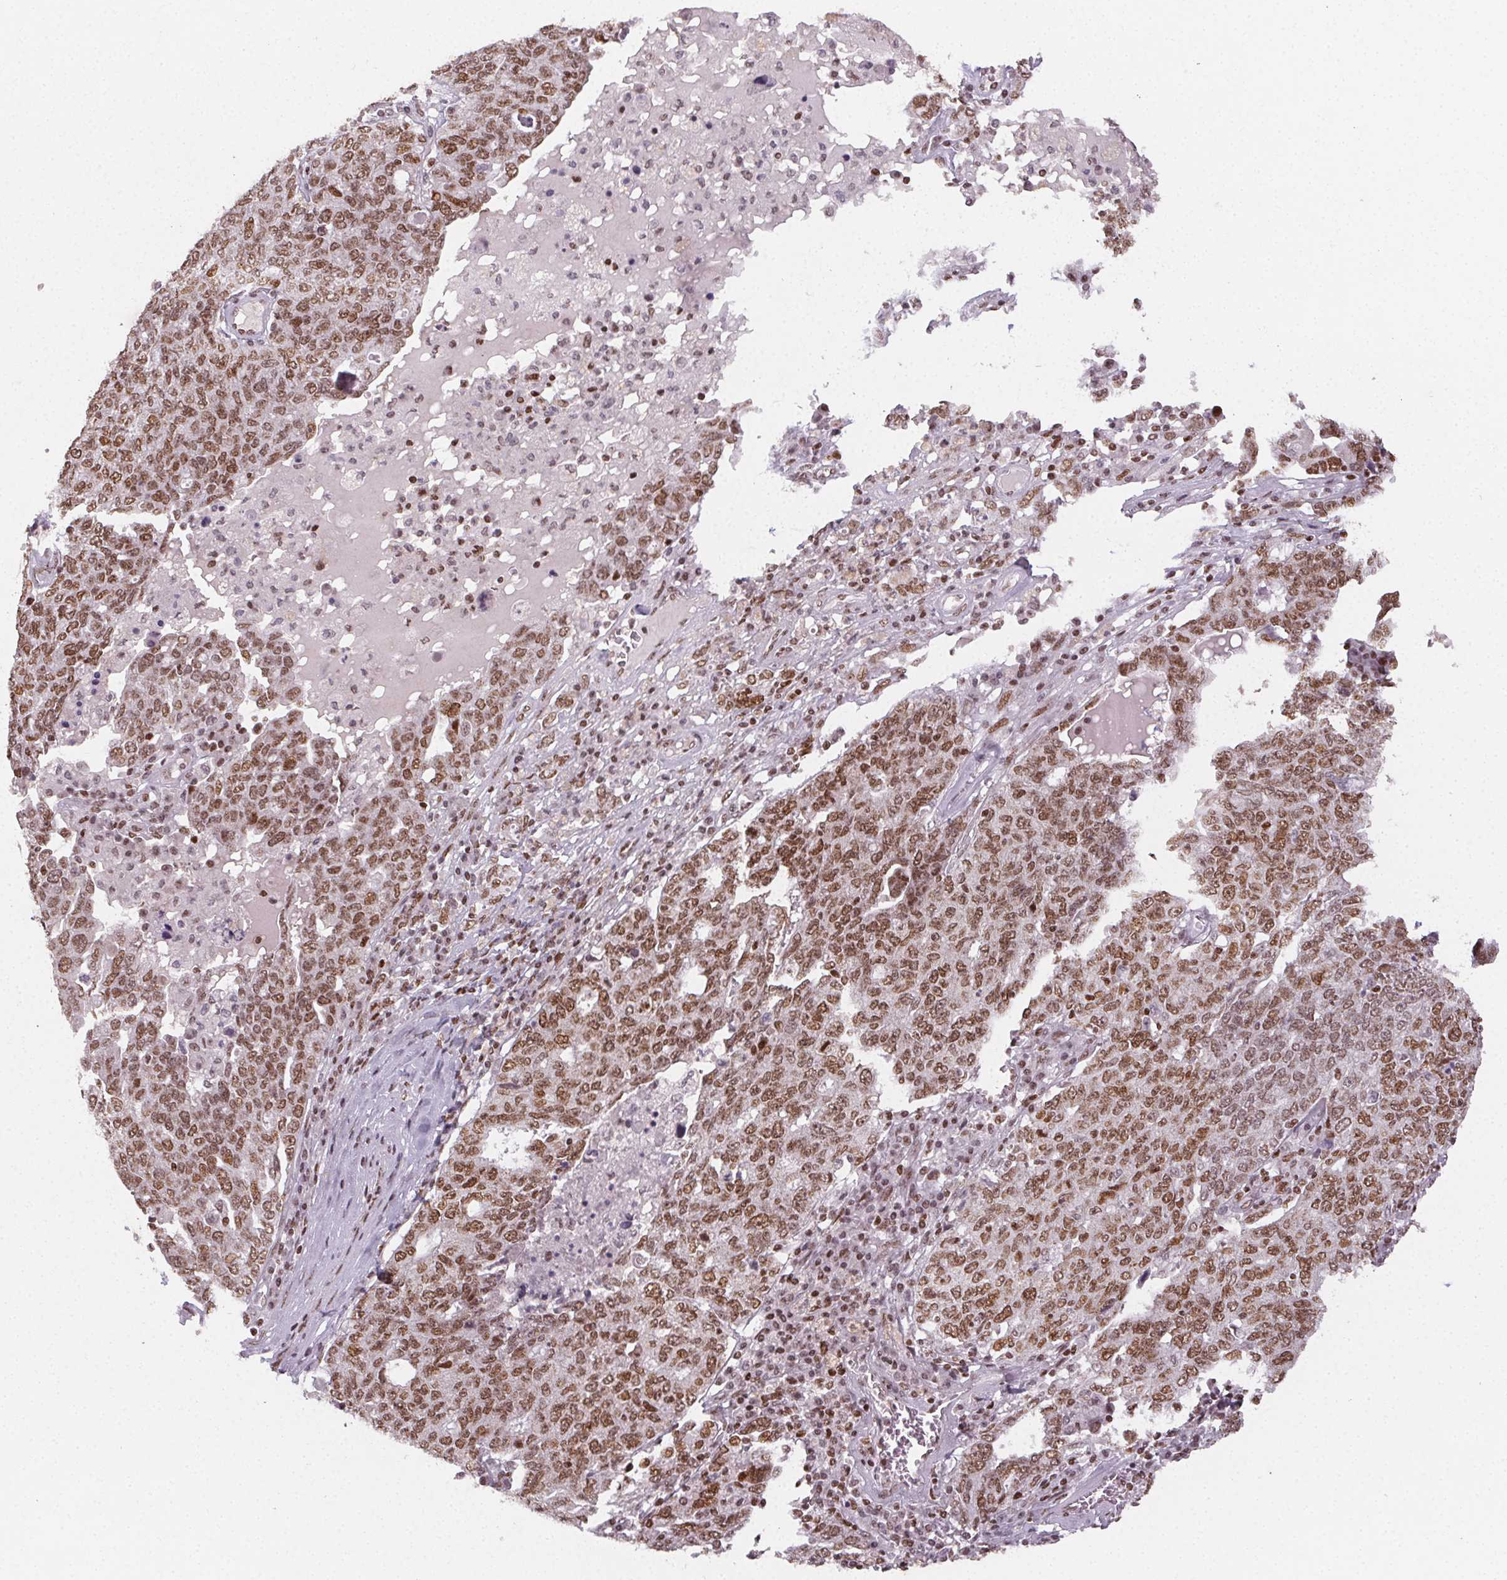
{"staining": {"intensity": "moderate", "quantity": ">75%", "location": "nuclear"}, "tissue": "ovarian cancer", "cell_type": "Tumor cells", "image_type": "cancer", "snomed": [{"axis": "morphology", "description": "Carcinoma, endometroid"}, {"axis": "topography", "description": "Ovary"}], "caption": "This histopathology image reveals IHC staining of human endometroid carcinoma (ovarian), with medium moderate nuclear staining in approximately >75% of tumor cells.", "gene": "KMT2A", "patient": {"sex": "female", "age": 62}}